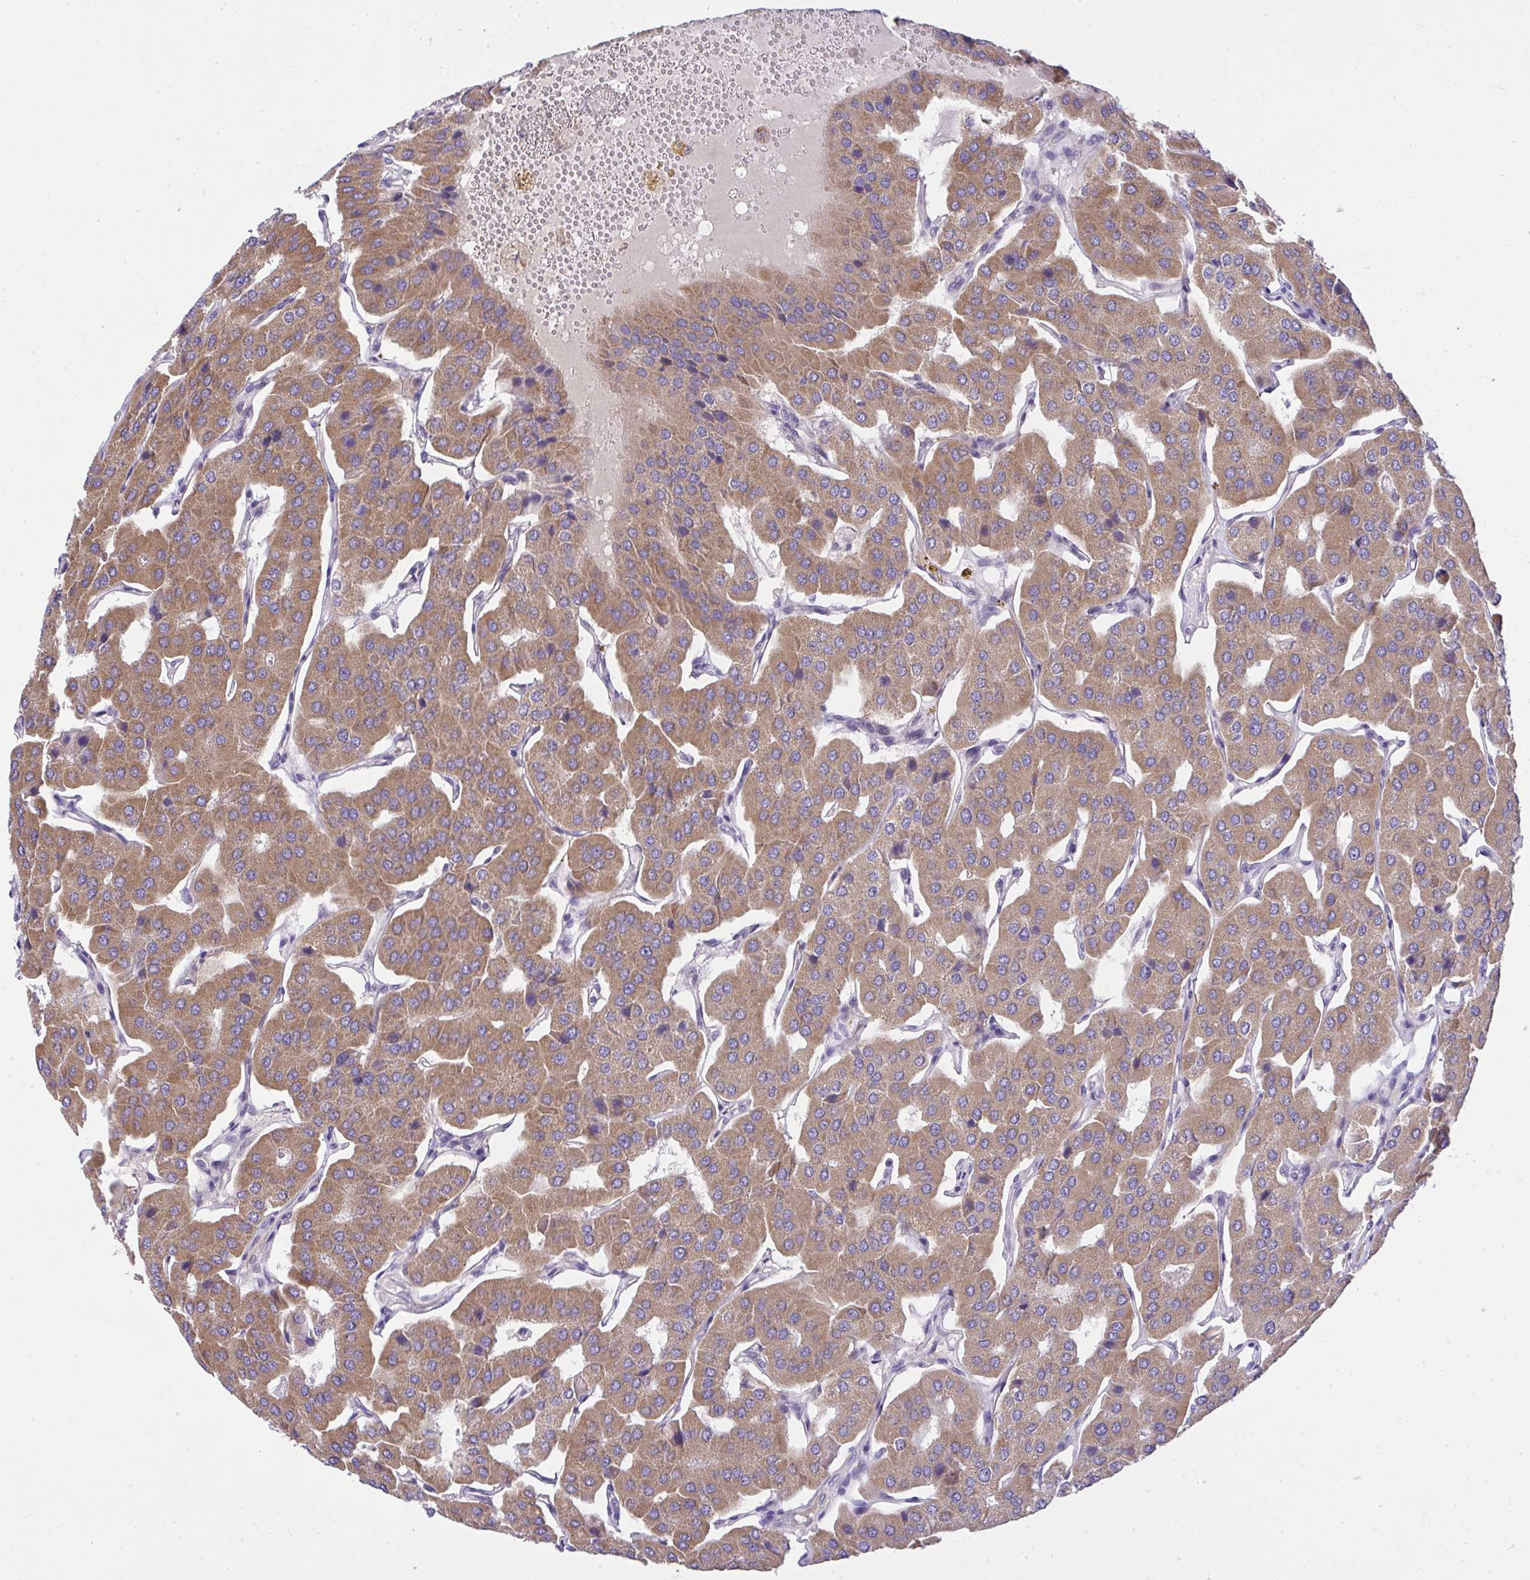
{"staining": {"intensity": "moderate", "quantity": ">75%", "location": "cytoplasmic/membranous"}, "tissue": "parathyroid gland", "cell_type": "Glandular cells", "image_type": "normal", "snomed": [{"axis": "morphology", "description": "Normal tissue, NOS"}, {"axis": "morphology", "description": "Adenoma, NOS"}, {"axis": "topography", "description": "Parathyroid gland"}], "caption": "Immunohistochemical staining of benign parathyroid gland shows medium levels of moderate cytoplasmic/membranous expression in about >75% of glandular cells. (Stains: DAB (3,3'-diaminobenzidine) in brown, nuclei in blue, Microscopy: brightfield microscopy at high magnification).", "gene": "CHIA", "patient": {"sex": "female", "age": 86}}